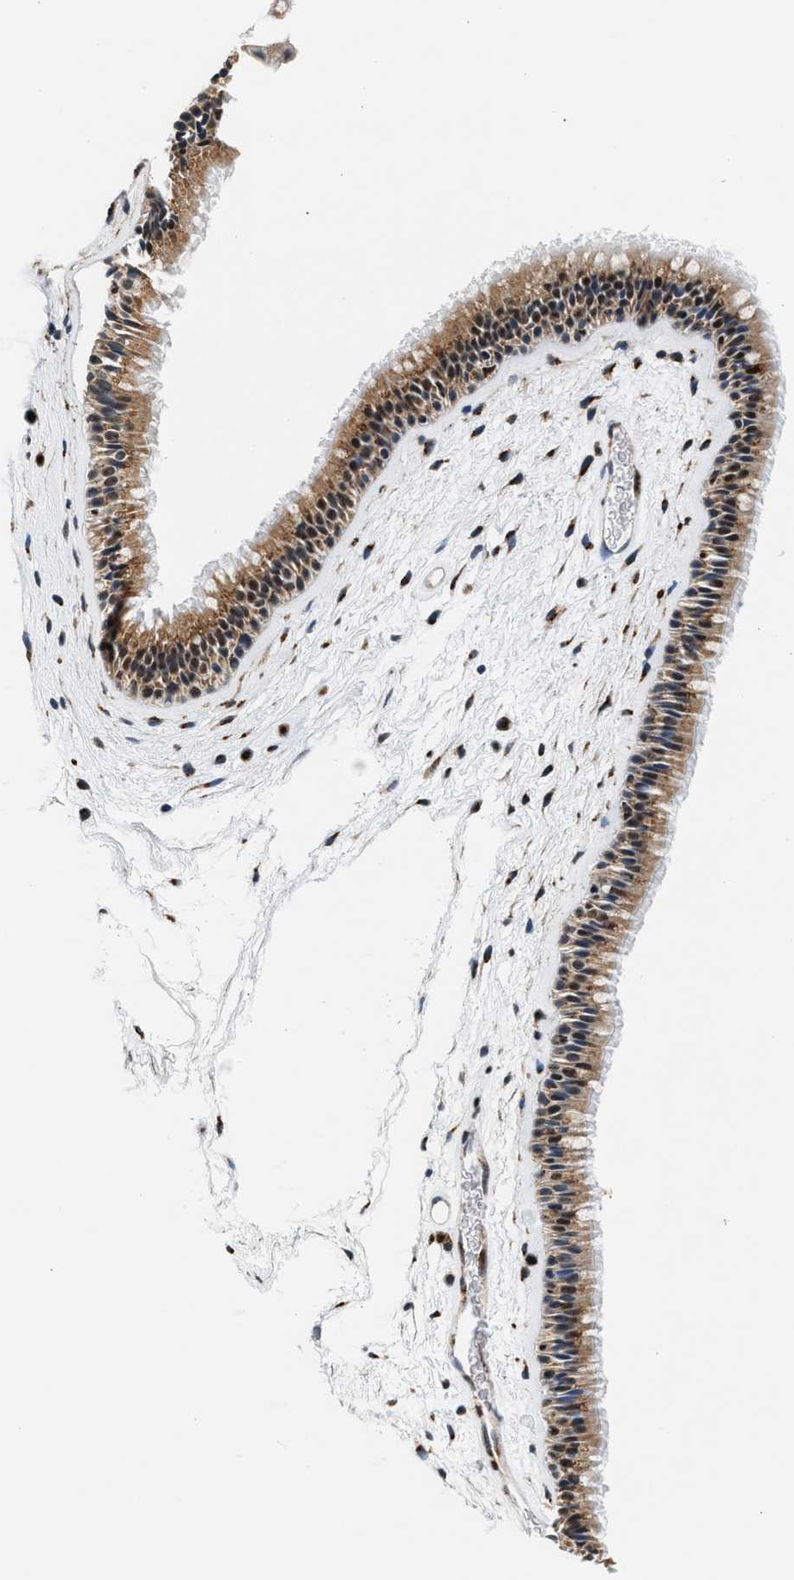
{"staining": {"intensity": "moderate", "quantity": ">75%", "location": "cytoplasmic/membranous"}, "tissue": "nasopharynx", "cell_type": "Respiratory epithelial cells", "image_type": "normal", "snomed": [{"axis": "morphology", "description": "Normal tissue, NOS"}, {"axis": "morphology", "description": "Inflammation, NOS"}, {"axis": "topography", "description": "Nasopharynx"}], "caption": "The image reveals immunohistochemical staining of normal nasopharynx. There is moderate cytoplasmic/membranous staining is identified in approximately >75% of respiratory epithelial cells. Nuclei are stained in blue.", "gene": "KCNMB2", "patient": {"sex": "male", "age": 48}}